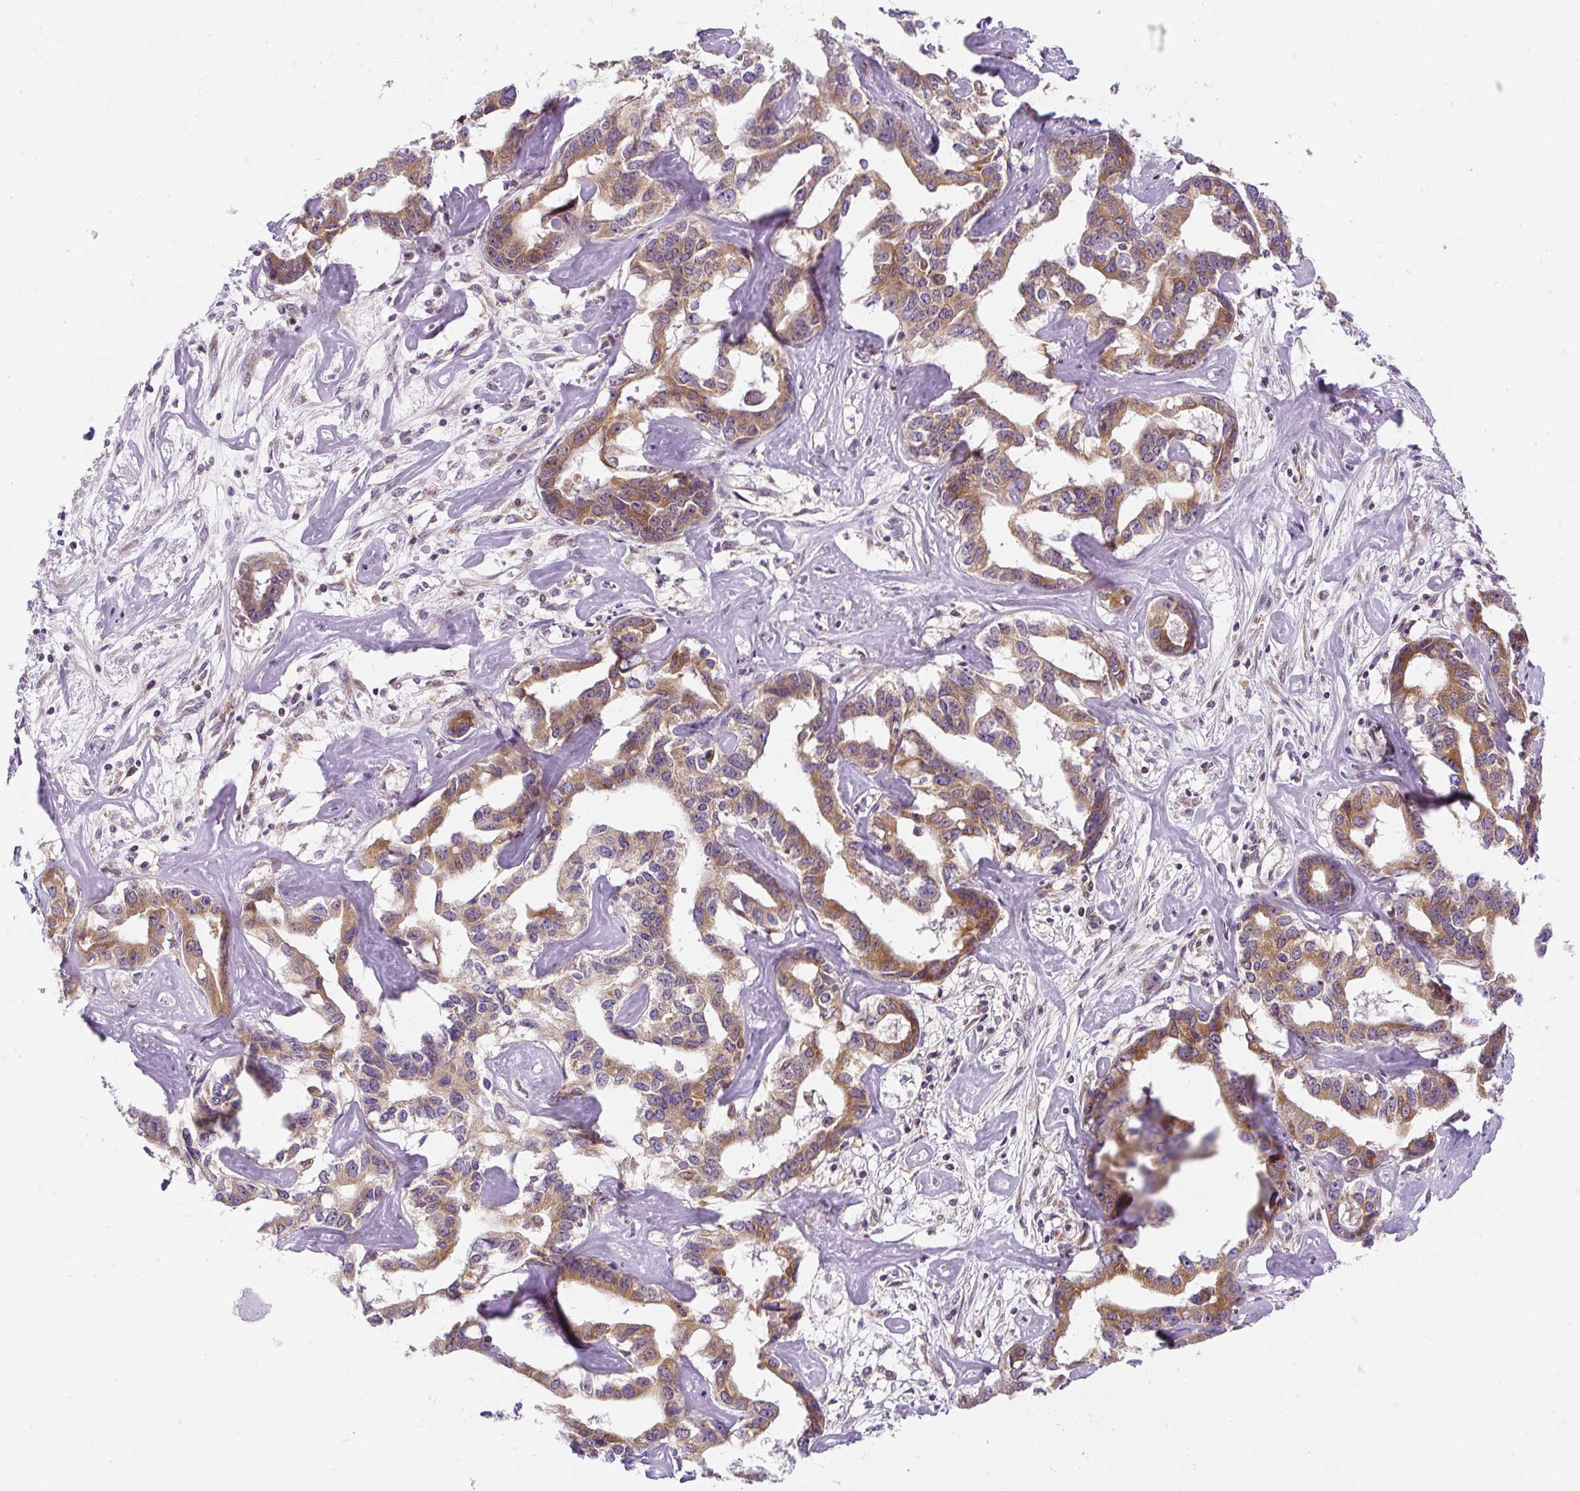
{"staining": {"intensity": "moderate", "quantity": ">75%", "location": "cytoplasmic/membranous"}, "tissue": "liver cancer", "cell_type": "Tumor cells", "image_type": "cancer", "snomed": [{"axis": "morphology", "description": "Cholangiocarcinoma"}, {"axis": "topography", "description": "Liver"}], "caption": "The image shows staining of liver cancer, revealing moderate cytoplasmic/membranous protein expression (brown color) within tumor cells.", "gene": "CYP20A1", "patient": {"sex": "male", "age": 59}}